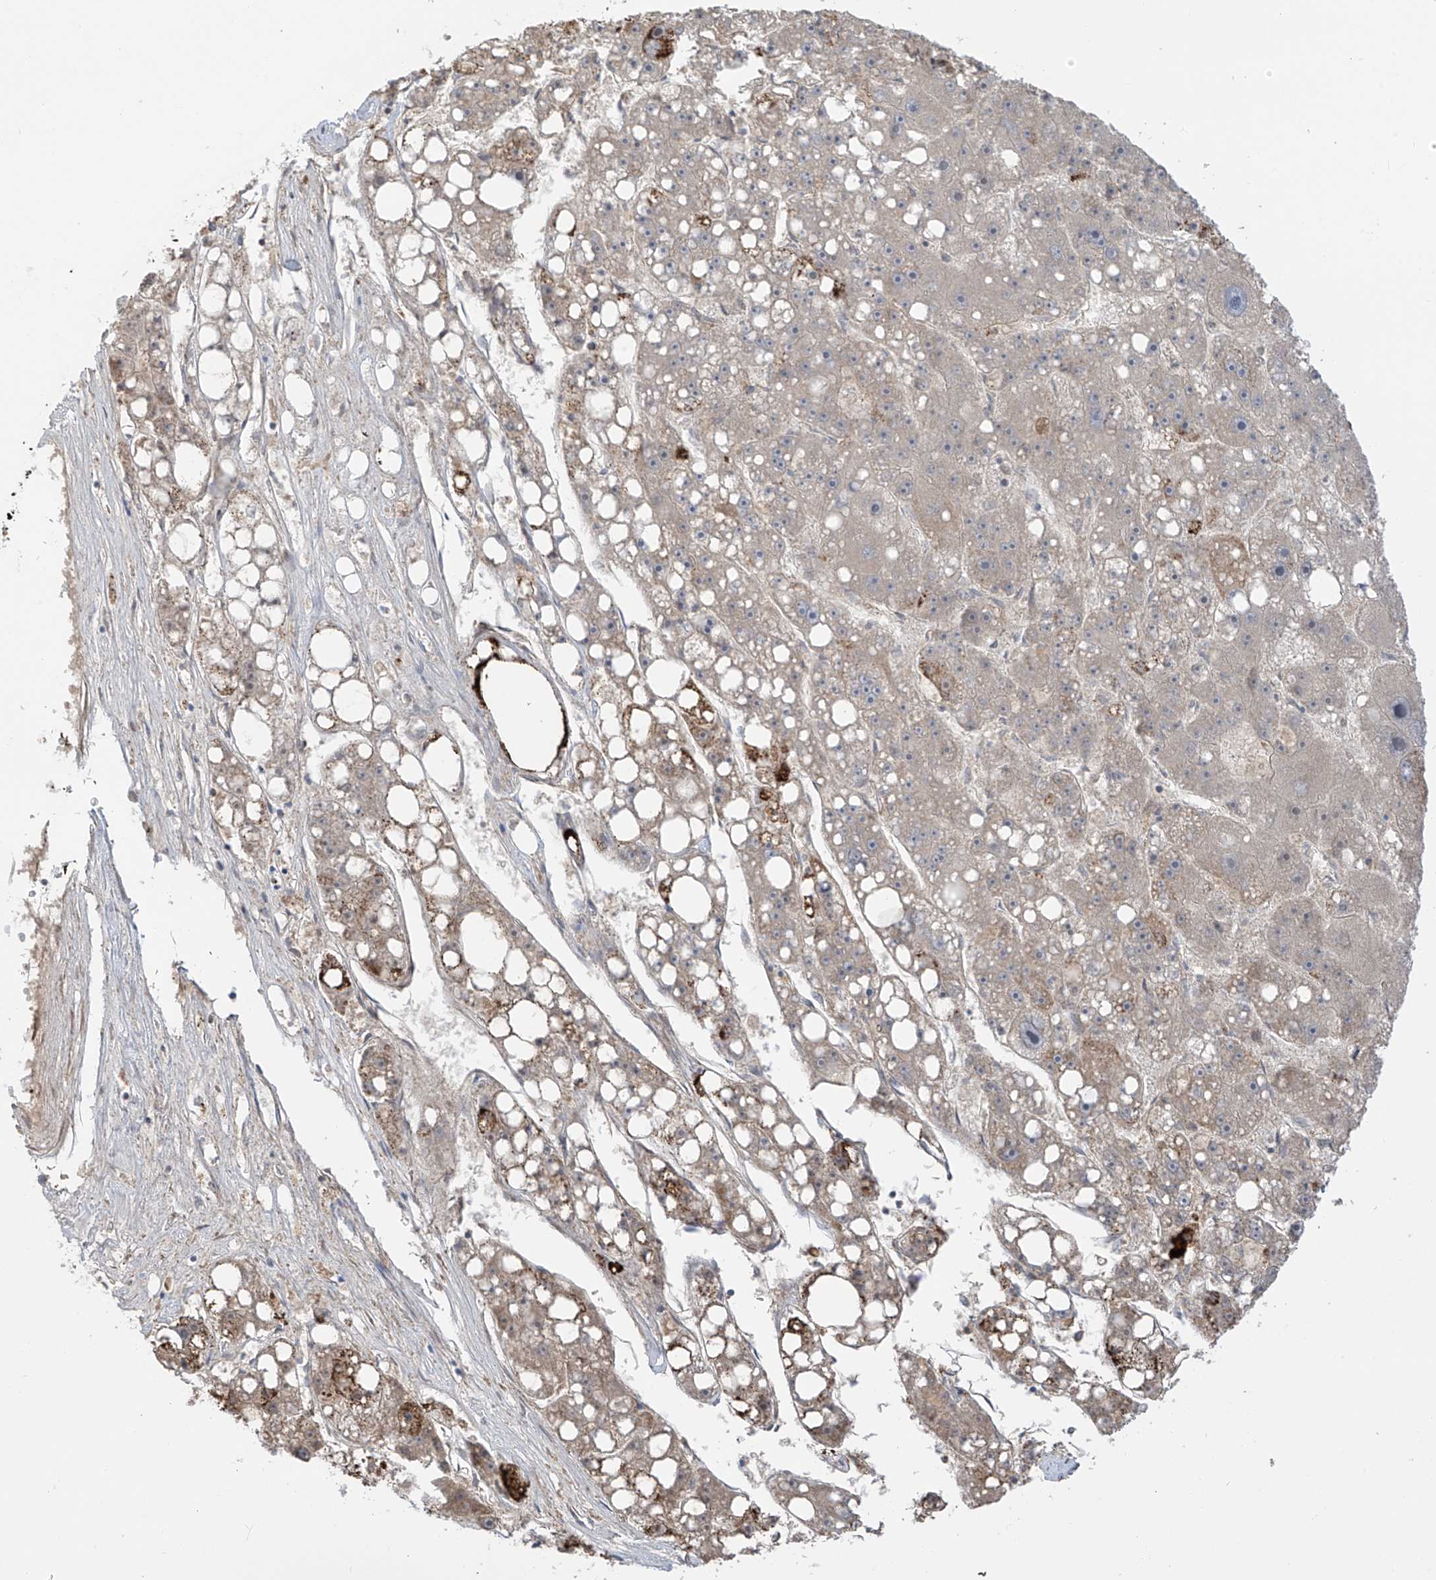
{"staining": {"intensity": "moderate", "quantity": "<25%", "location": "cytoplasmic/membranous"}, "tissue": "liver cancer", "cell_type": "Tumor cells", "image_type": "cancer", "snomed": [{"axis": "morphology", "description": "Carcinoma, Hepatocellular, NOS"}, {"axis": "topography", "description": "Liver"}], "caption": "Protein expression analysis of human hepatocellular carcinoma (liver) reveals moderate cytoplasmic/membranous staining in approximately <25% of tumor cells. The staining is performed using DAB (3,3'-diaminobenzidine) brown chromogen to label protein expression. The nuclei are counter-stained blue using hematoxylin.", "gene": "PM20D2", "patient": {"sex": "female", "age": 61}}